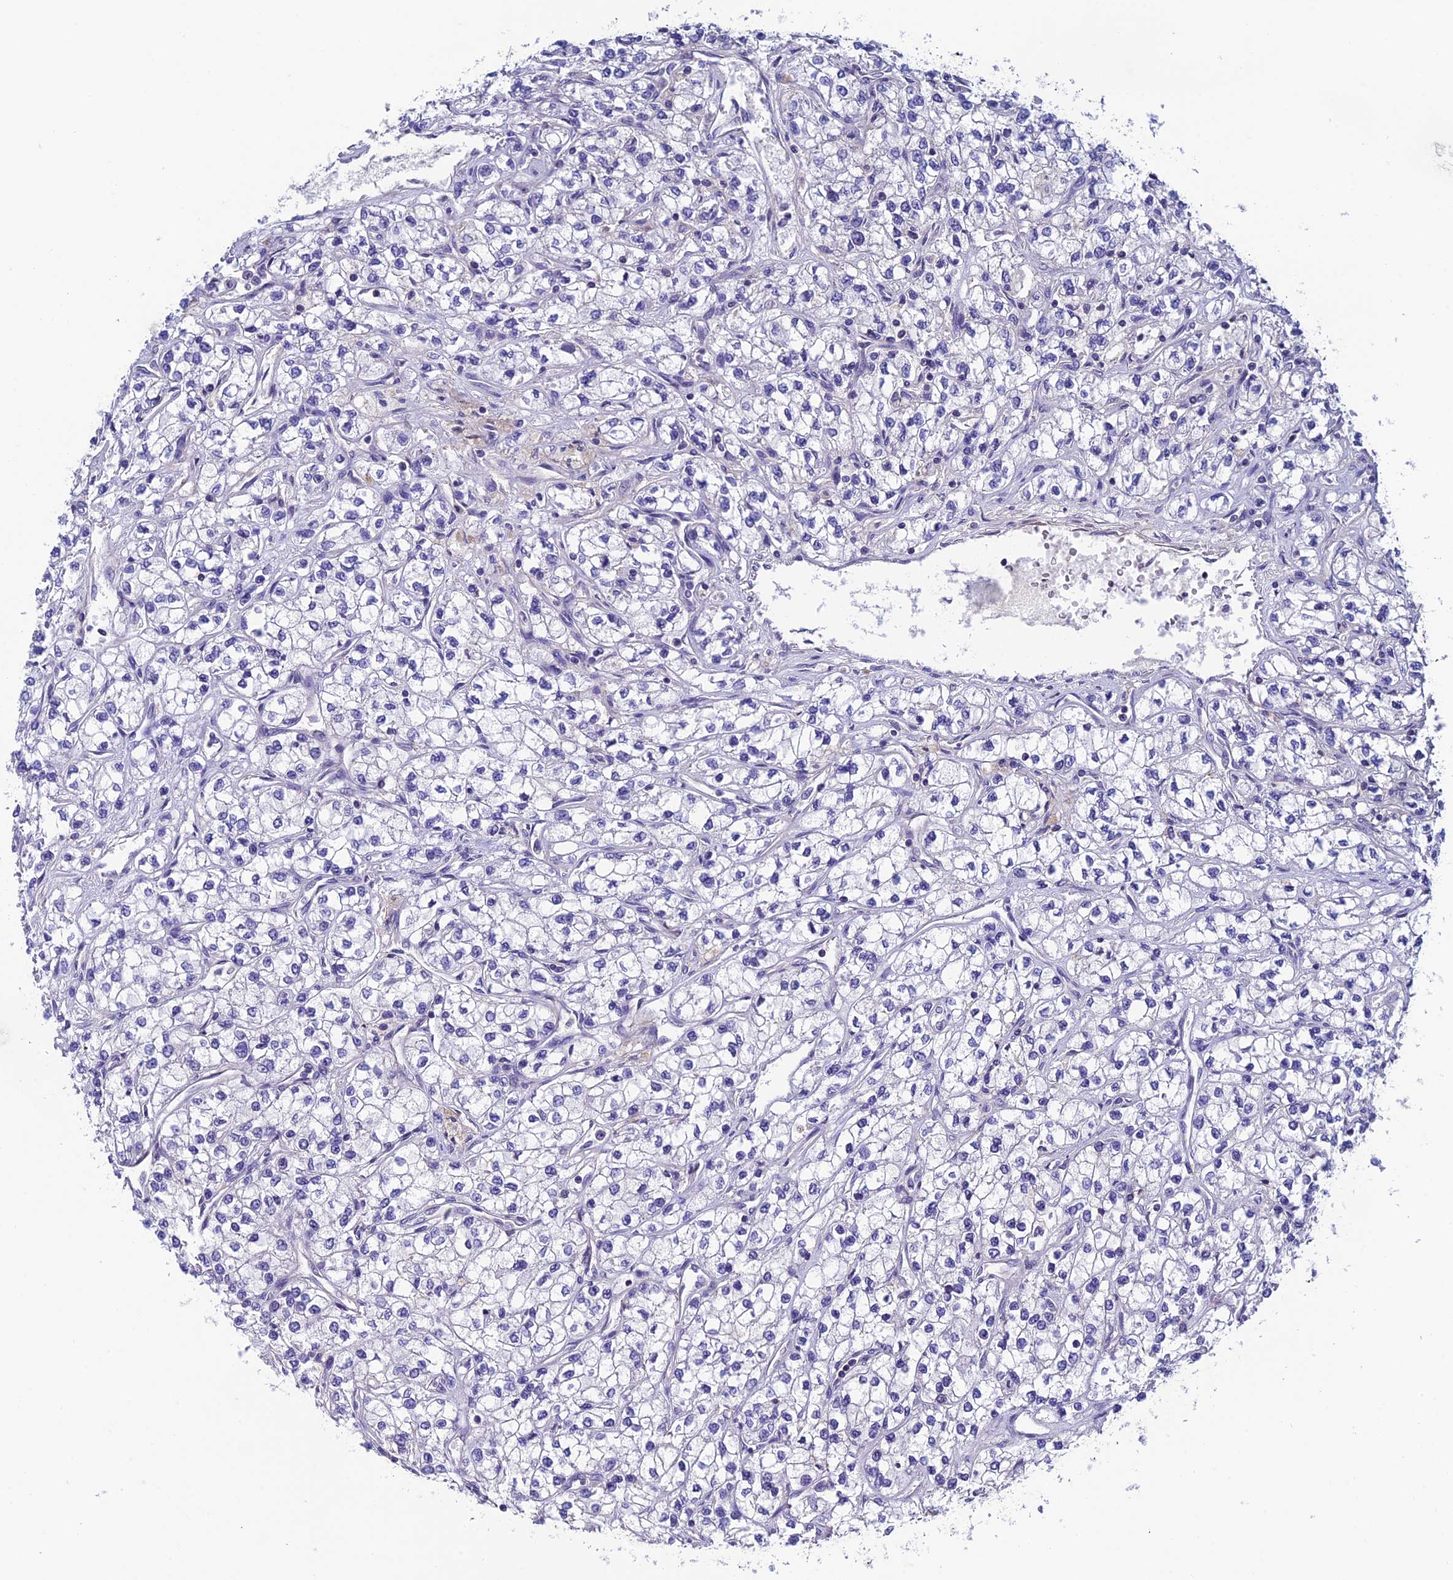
{"staining": {"intensity": "negative", "quantity": "none", "location": "none"}, "tissue": "renal cancer", "cell_type": "Tumor cells", "image_type": "cancer", "snomed": [{"axis": "morphology", "description": "Adenocarcinoma, NOS"}, {"axis": "topography", "description": "Kidney"}], "caption": "Immunohistochemistry histopathology image of human renal cancer stained for a protein (brown), which shows no staining in tumor cells.", "gene": "FAM178B", "patient": {"sex": "male", "age": 80}}